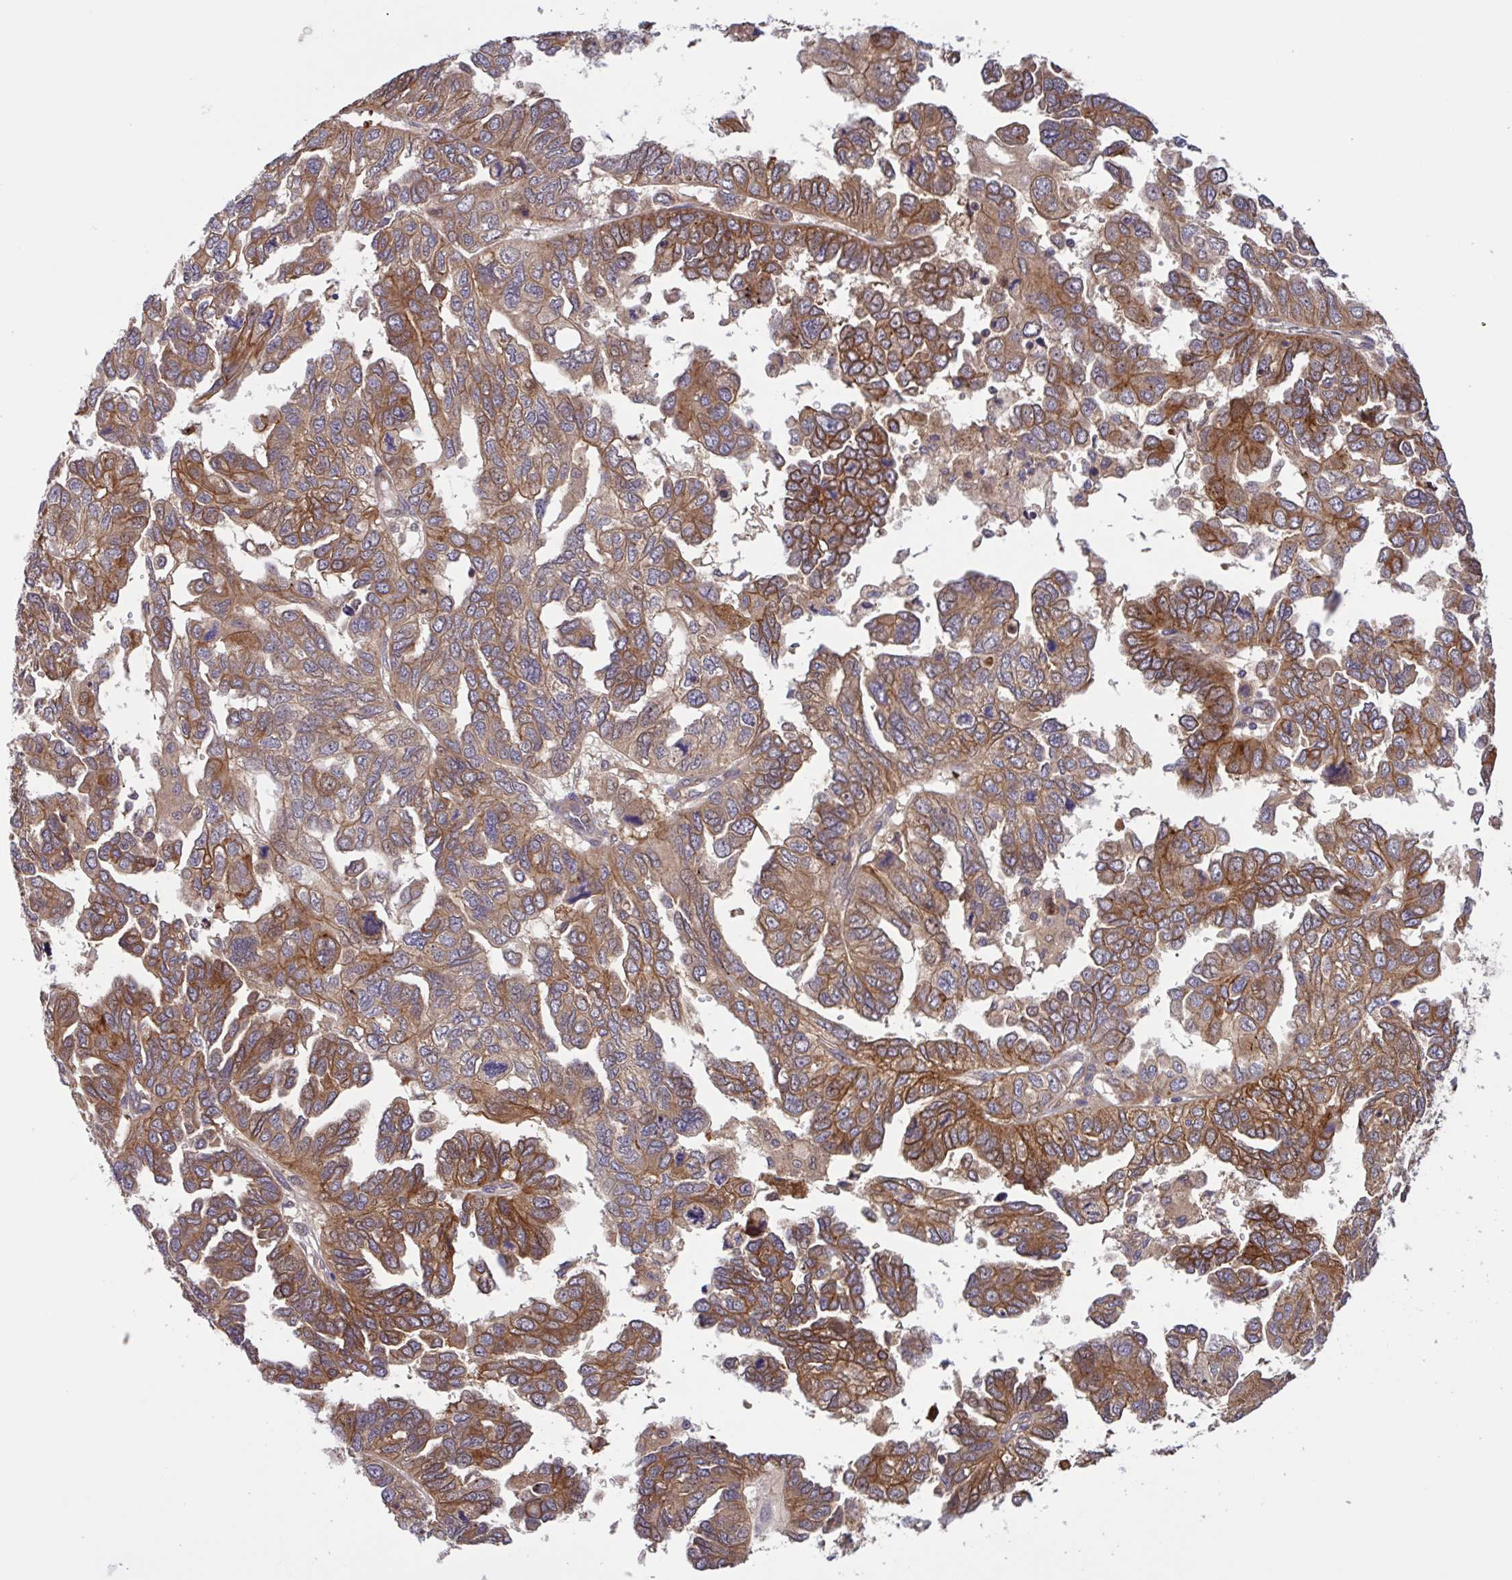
{"staining": {"intensity": "moderate", "quantity": ">75%", "location": "cytoplasmic/membranous"}, "tissue": "ovarian cancer", "cell_type": "Tumor cells", "image_type": "cancer", "snomed": [{"axis": "morphology", "description": "Cystadenocarcinoma, serous, NOS"}, {"axis": "topography", "description": "Ovary"}], "caption": "Tumor cells display moderate cytoplasmic/membranous positivity in approximately >75% of cells in ovarian serous cystadenocarcinoma. The staining was performed using DAB (3,3'-diaminobenzidine) to visualize the protein expression in brown, while the nuclei were stained in blue with hematoxylin (Magnification: 20x).", "gene": "INTS10", "patient": {"sex": "female", "age": 53}}